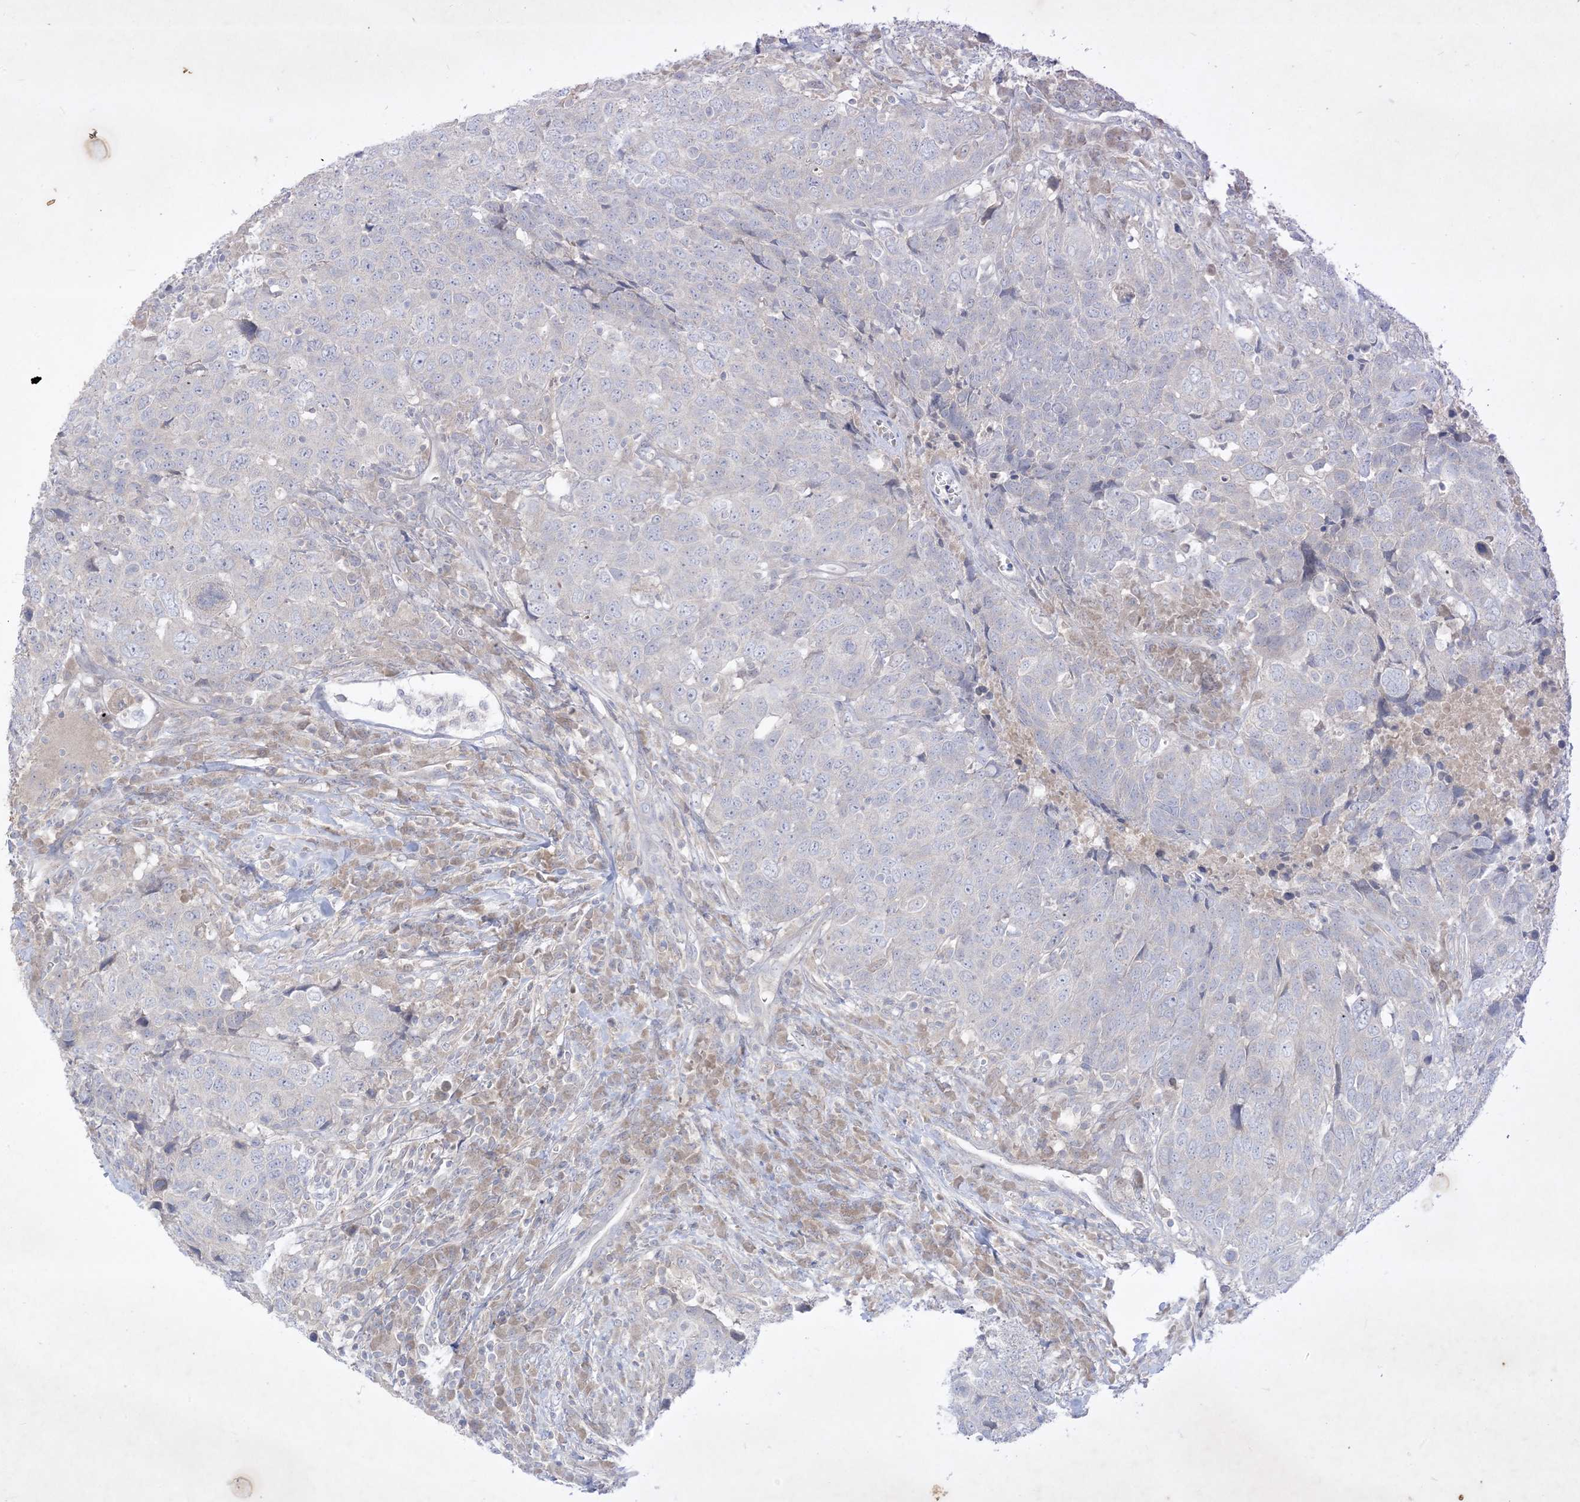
{"staining": {"intensity": "negative", "quantity": "none", "location": "none"}, "tissue": "head and neck cancer", "cell_type": "Tumor cells", "image_type": "cancer", "snomed": [{"axis": "morphology", "description": "Squamous cell carcinoma, NOS"}, {"axis": "topography", "description": "Head-Neck"}], "caption": "Tumor cells show no significant protein positivity in head and neck cancer (squamous cell carcinoma).", "gene": "PLEKHA3", "patient": {"sex": "male", "age": 66}}